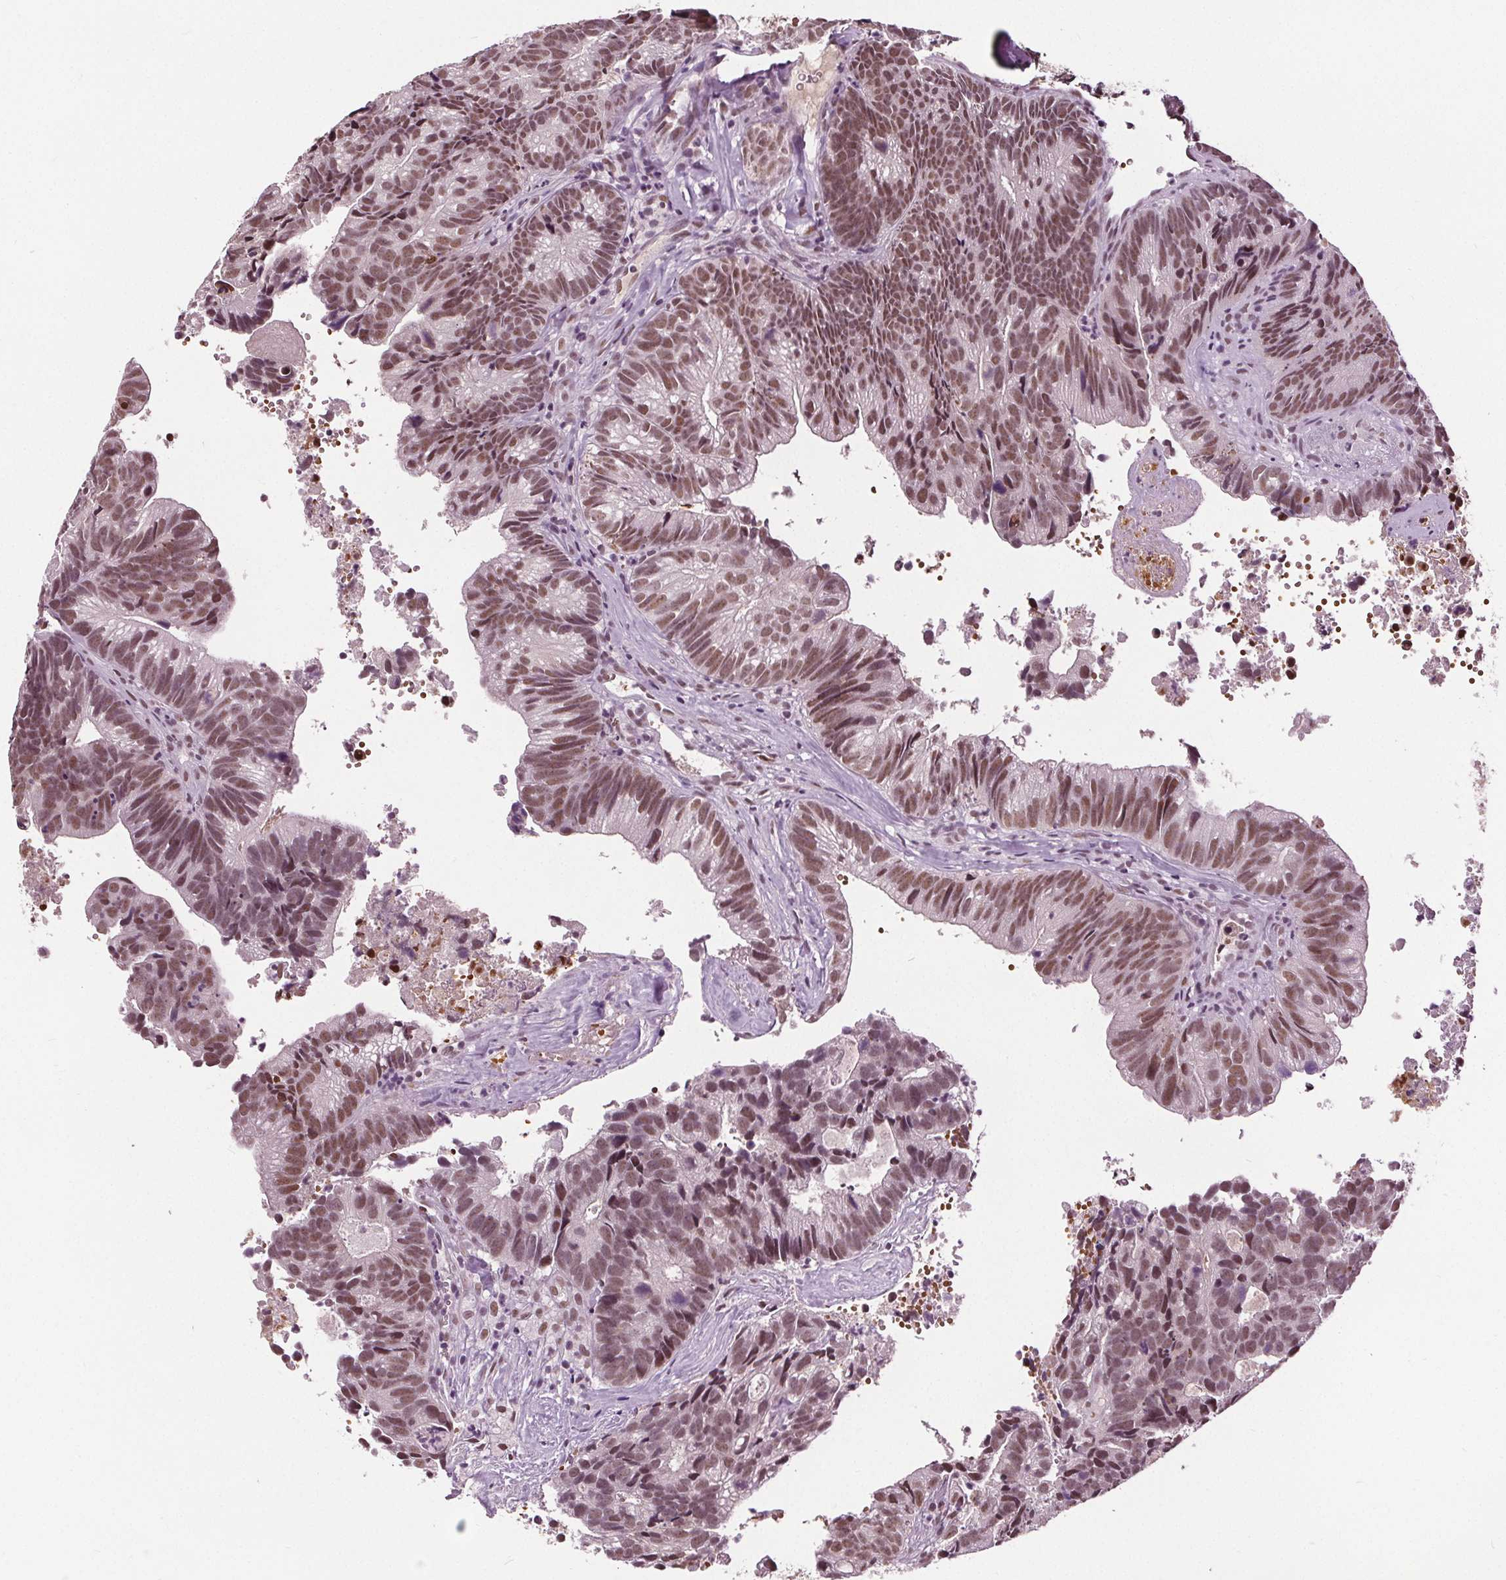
{"staining": {"intensity": "moderate", "quantity": ">75%", "location": "nuclear"}, "tissue": "head and neck cancer", "cell_type": "Tumor cells", "image_type": "cancer", "snomed": [{"axis": "morphology", "description": "Adenocarcinoma, NOS"}, {"axis": "topography", "description": "Head-Neck"}], "caption": "Immunohistochemistry (IHC) image of head and neck cancer (adenocarcinoma) stained for a protein (brown), which reveals medium levels of moderate nuclear staining in about >75% of tumor cells.", "gene": "IWS1", "patient": {"sex": "male", "age": 62}}